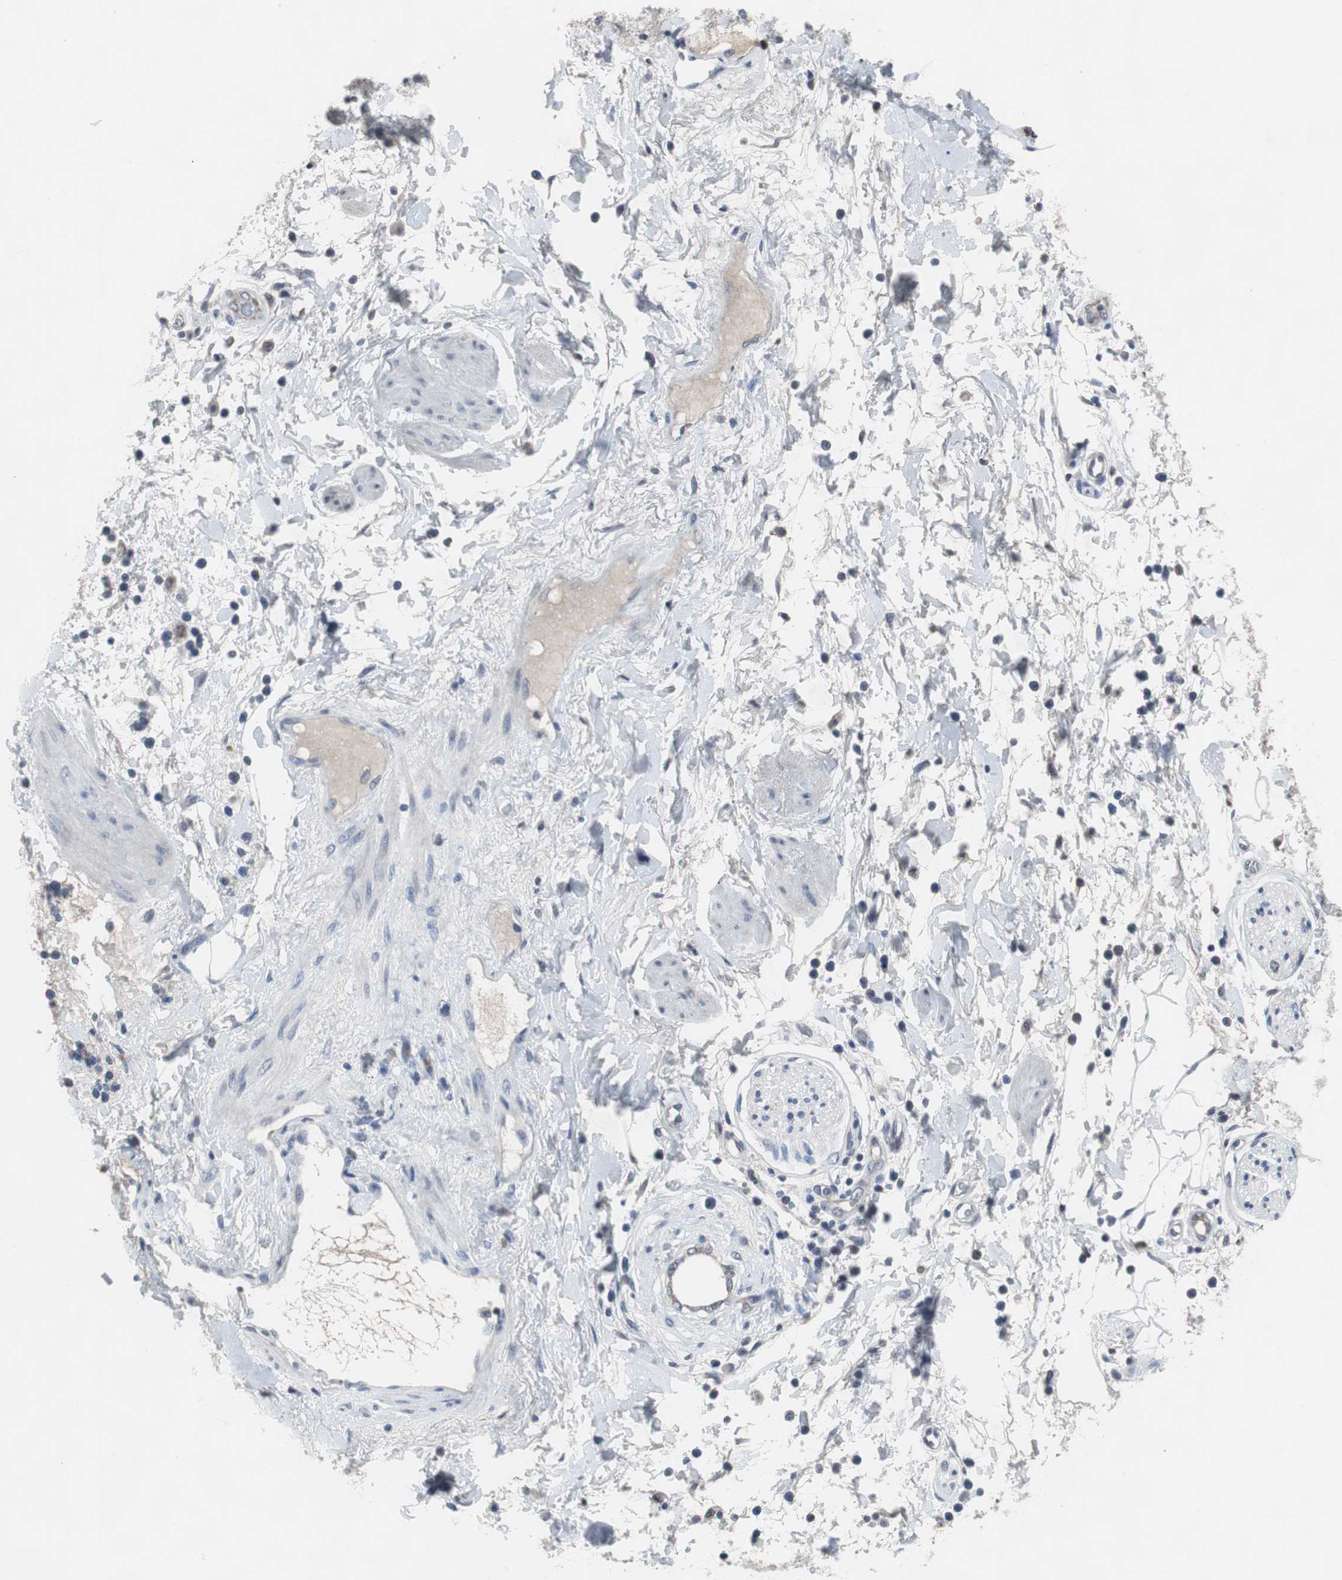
{"staining": {"intensity": "negative", "quantity": "none", "location": "none"}, "tissue": "adipose tissue", "cell_type": "Adipocytes", "image_type": "normal", "snomed": [{"axis": "morphology", "description": "Normal tissue, NOS"}, {"axis": "topography", "description": "Soft tissue"}, {"axis": "topography", "description": "Peripheral nerve tissue"}], "caption": "An IHC micrograph of benign adipose tissue is shown. There is no staining in adipocytes of adipose tissue.", "gene": "RBM47", "patient": {"sex": "female", "age": 71}}